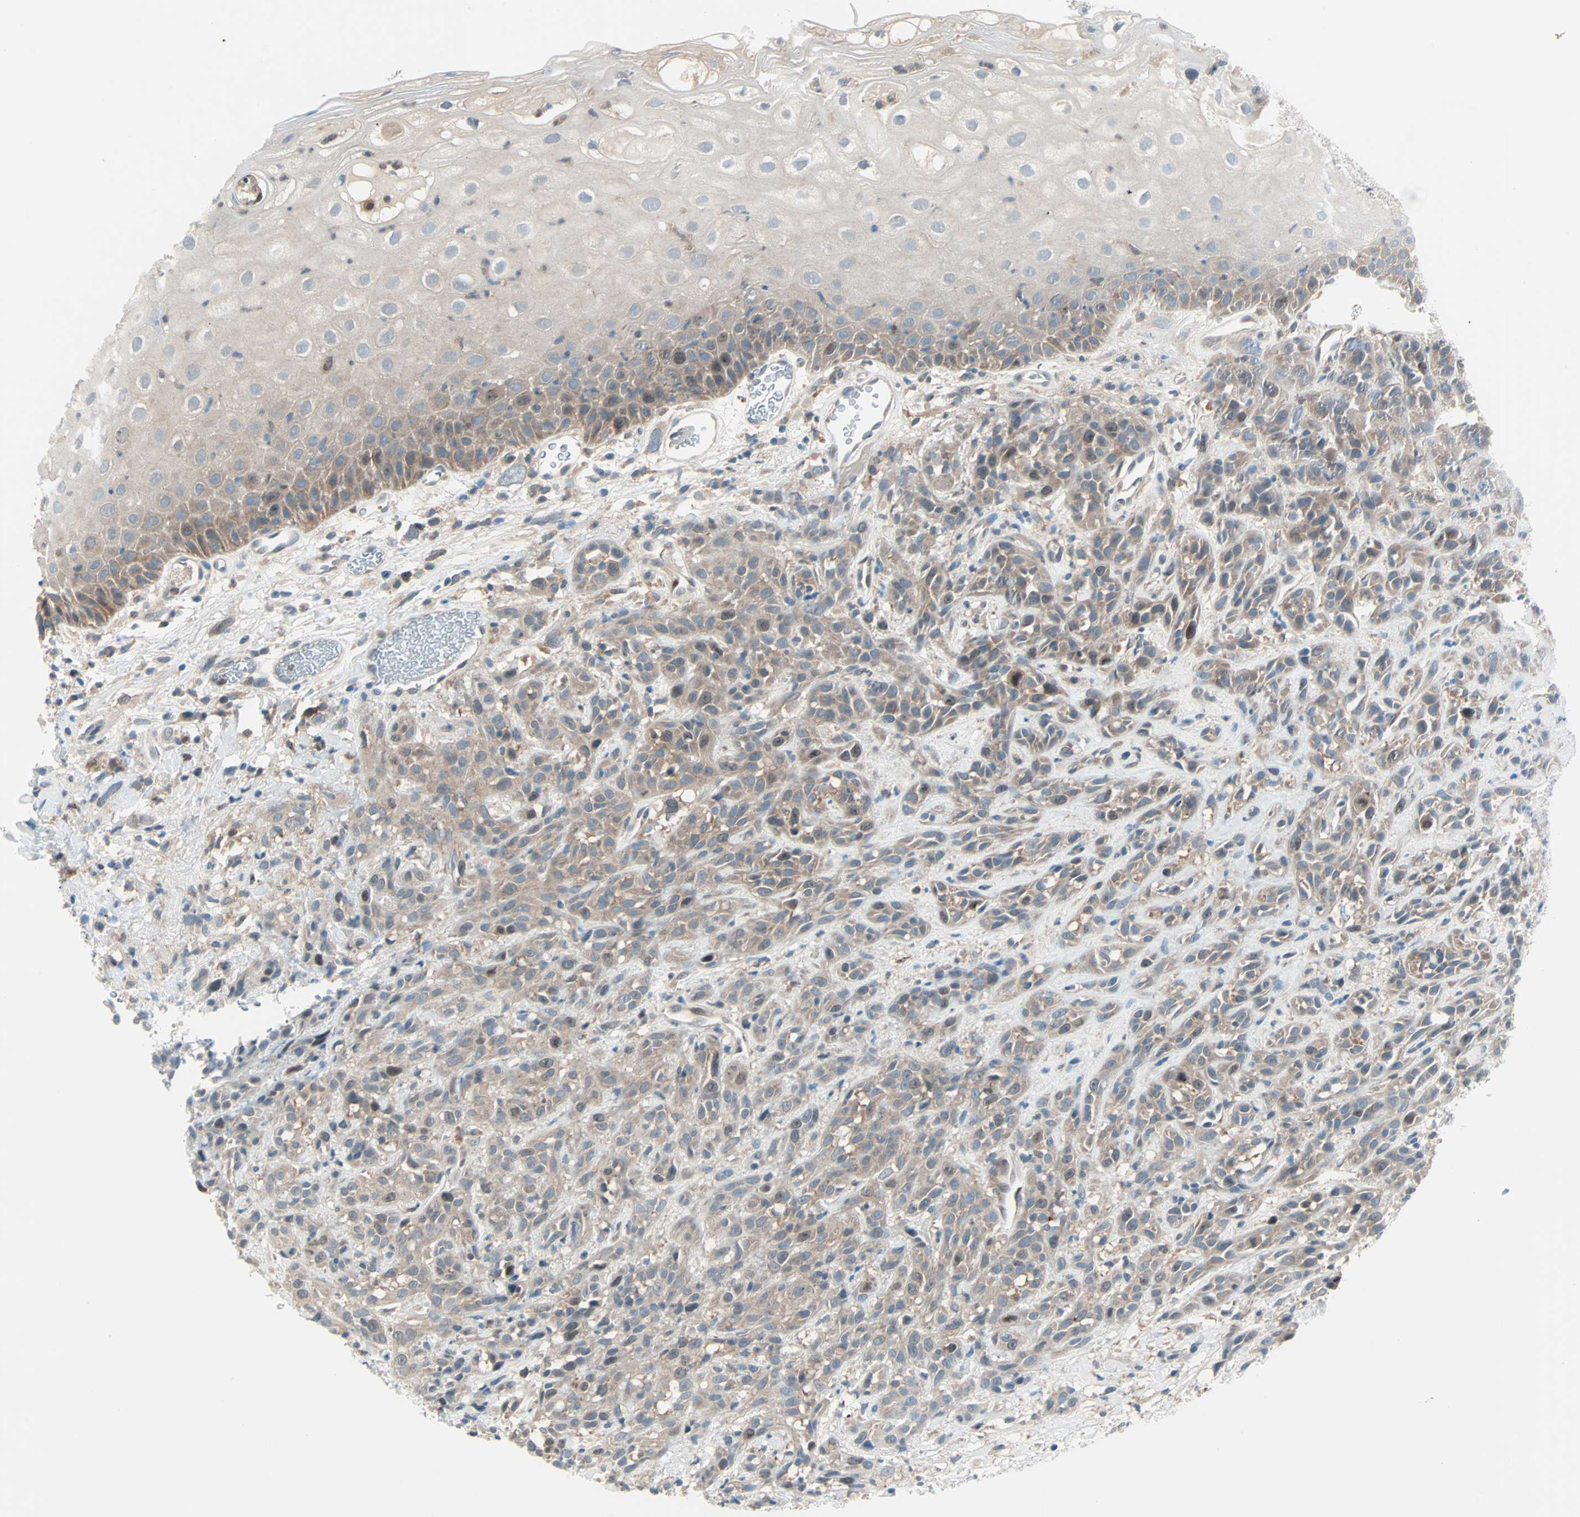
{"staining": {"intensity": "moderate", "quantity": ">75%", "location": "cytoplasmic/membranous"}, "tissue": "head and neck cancer", "cell_type": "Tumor cells", "image_type": "cancer", "snomed": [{"axis": "morphology", "description": "Normal tissue, NOS"}, {"axis": "morphology", "description": "Squamous cell carcinoma, NOS"}, {"axis": "topography", "description": "Cartilage tissue"}, {"axis": "topography", "description": "Head-Neck"}], "caption": "Head and neck cancer (squamous cell carcinoma) was stained to show a protein in brown. There is medium levels of moderate cytoplasmic/membranous staining in about >75% of tumor cells.", "gene": "SMIM8", "patient": {"sex": "male", "age": 62}}